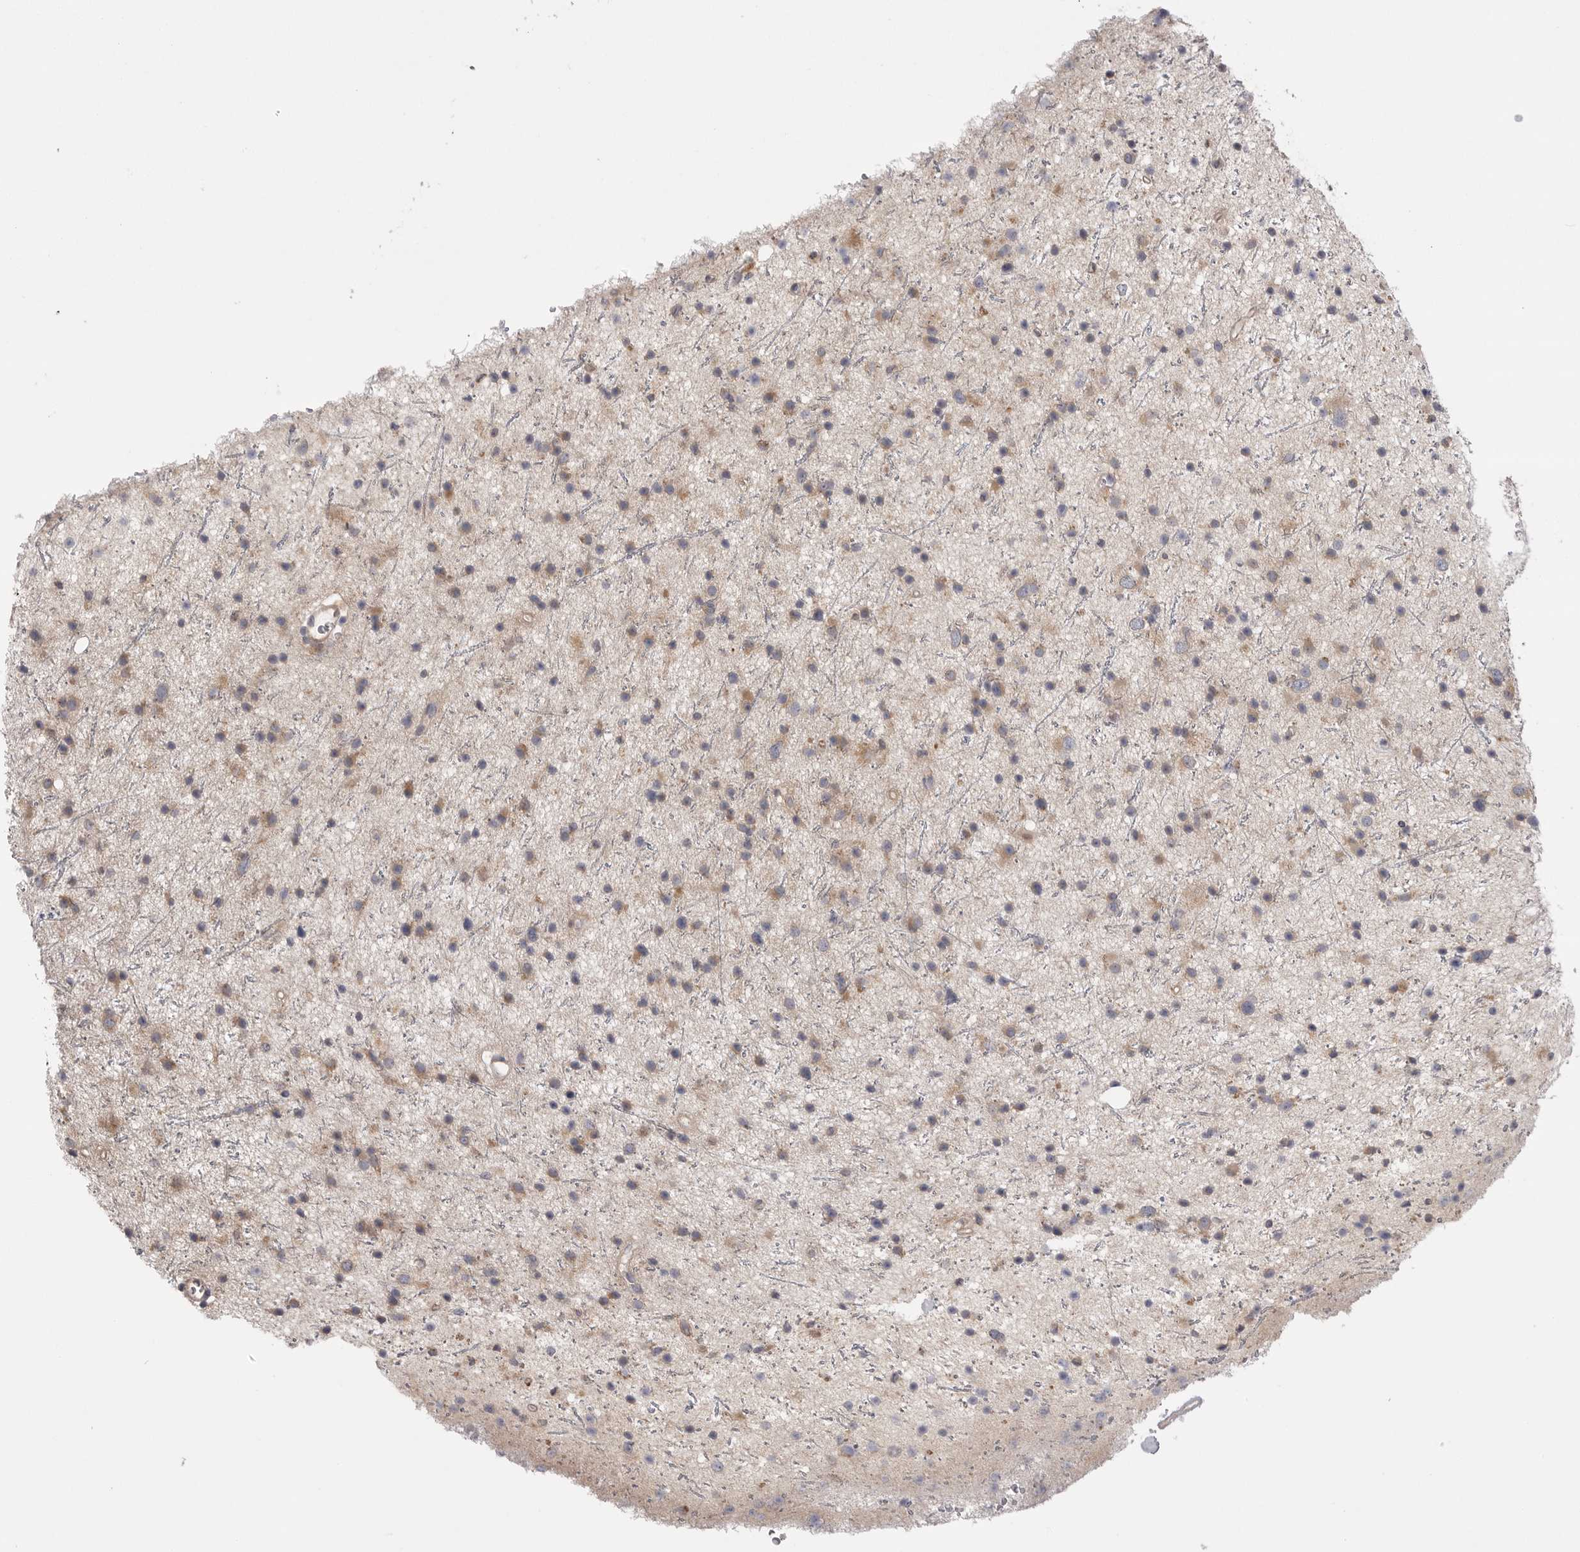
{"staining": {"intensity": "weak", "quantity": "25%-75%", "location": "cytoplasmic/membranous"}, "tissue": "glioma", "cell_type": "Tumor cells", "image_type": "cancer", "snomed": [{"axis": "morphology", "description": "Glioma, malignant, Low grade"}, {"axis": "topography", "description": "Cerebral cortex"}], "caption": "Human glioma stained for a protein (brown) exhibits weak cytoplasmic/membranous positive staining in about 25%-75% of tumor cells.", "gene": "VAC14", "patient": {"sex": "female", "age": 39}}